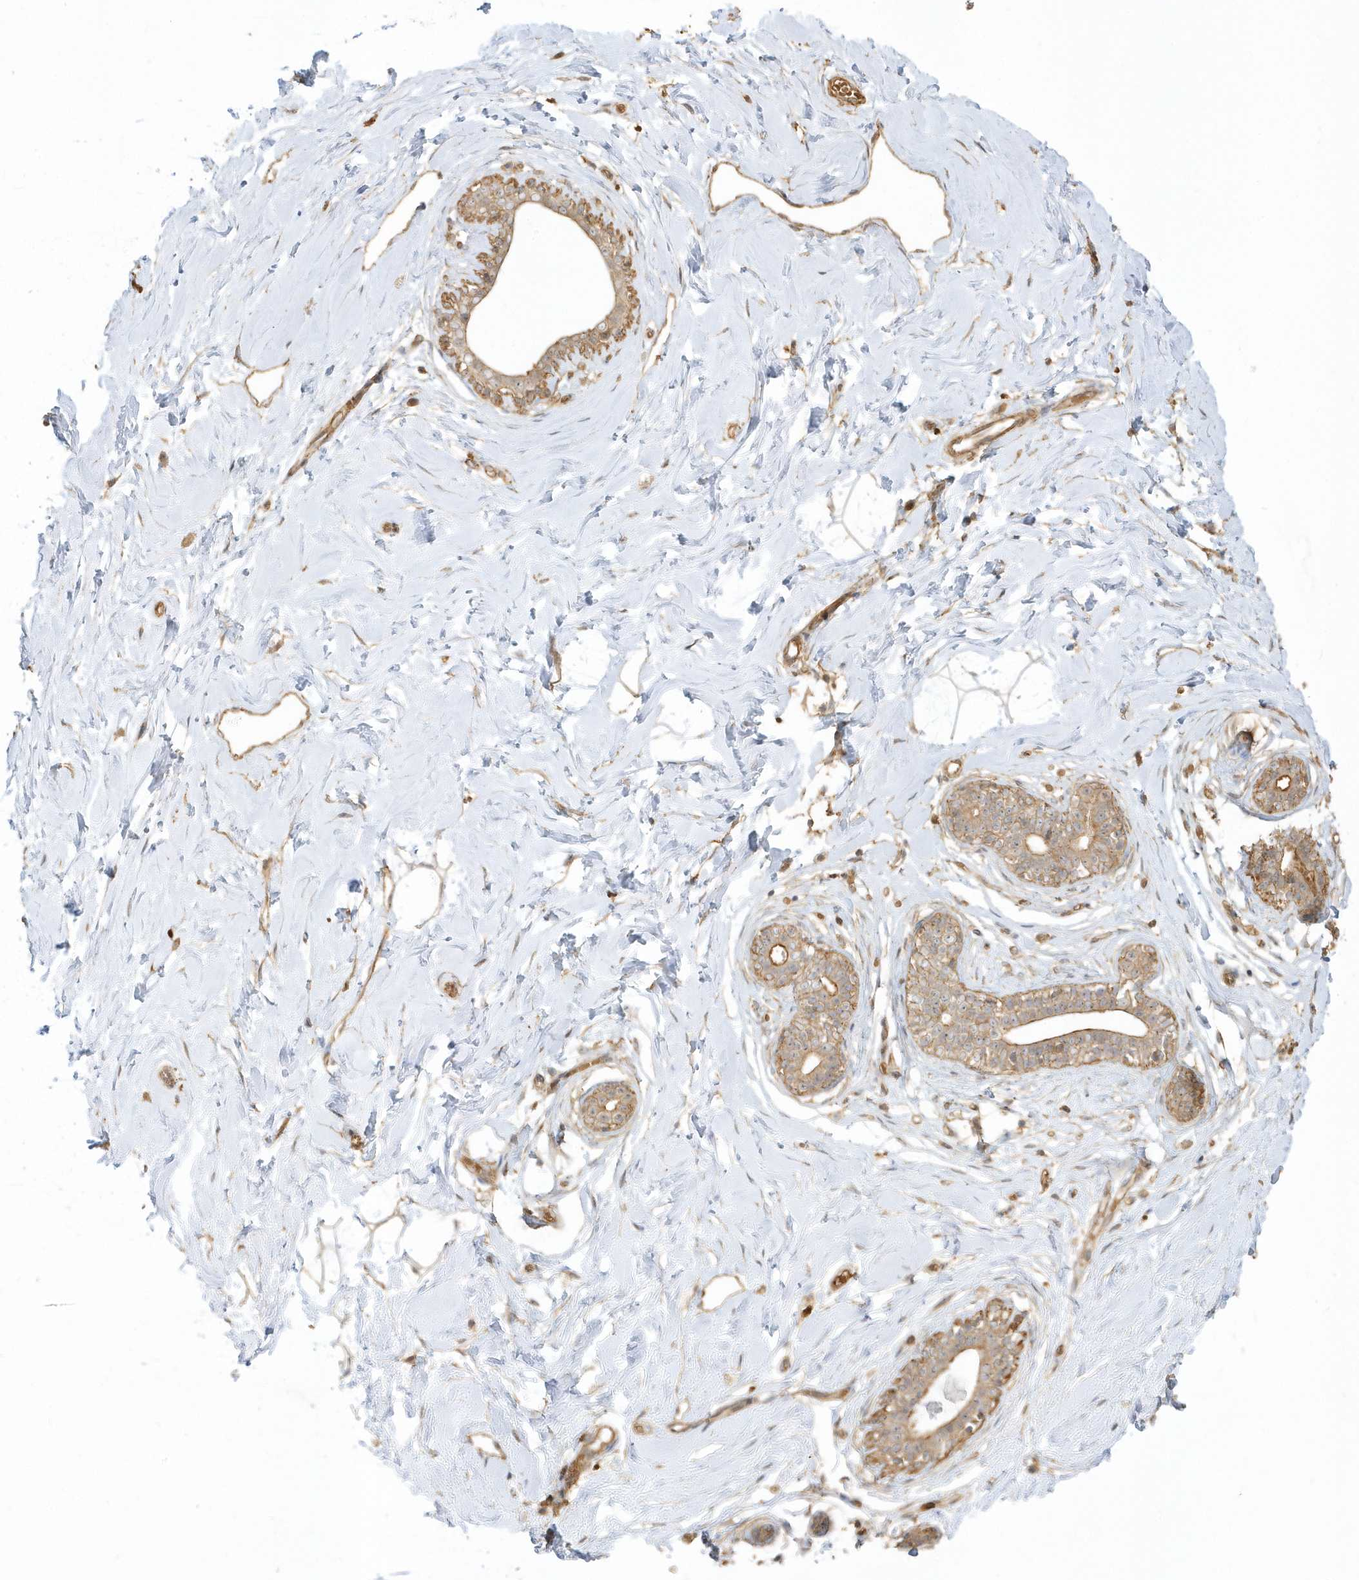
{"staining": {"intensity": "moderate", "quantity": ">75%", "location": "cytoplasmic/membranous"}, "tissue": "breast", "cell_type": "Adipocytes", "image_type": "normal", "snomed": [{"axis": "morphology", "description": "Normal tissue, NOS"}, {"axis": "morphology", "description": "Adenoma, NOS"}, {"axis": "topography", "description": "Breast"}], "caption": "Breast stained for a protein exhibits moderate cytoplasmic/membranous positivity in adipocytes.", "gene": "ZBTB8A", "patient": {"sex": "female", "age": 23}}